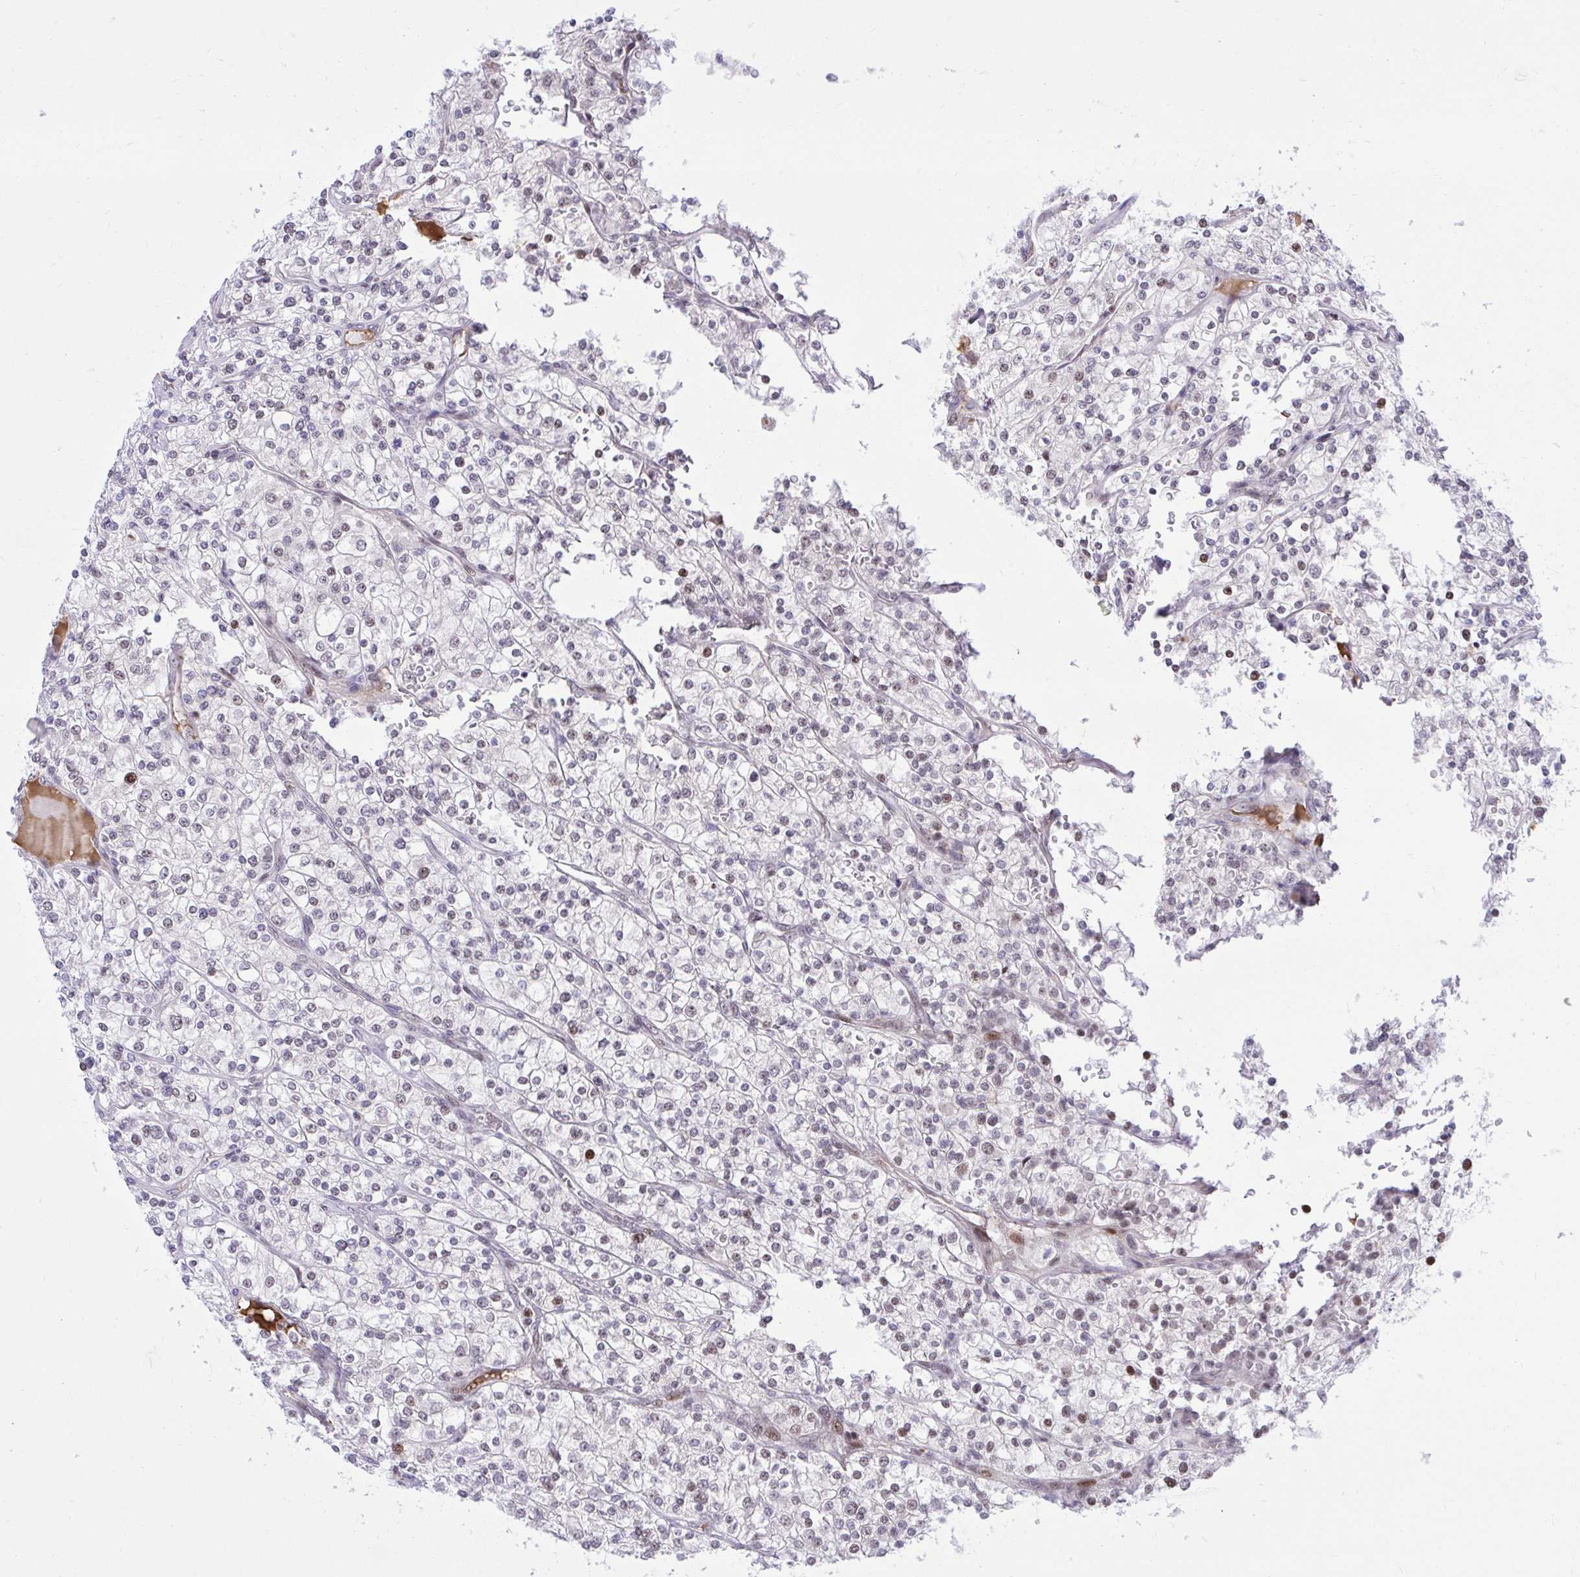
{"staining": {"intensity": "moderate", "quantity": "<25%", "location": "nuclear"}, "tissue": "renal cancer", "cell_type": "Tumor cells", "image_type": "cancer", "snomed": [{"axis": "morphology", "description": "Adenocarcinoma, NOS"}, {"axis": "topography", "description": "Kidney"}], "caption": "Brown immunohistochemical staining in renal adenocarcinoma reveals moderate nuclear expression in approximately <25% of tumor cells.", "gene": "C14orf39", "patient": {"sex": "male", "age": 80}}